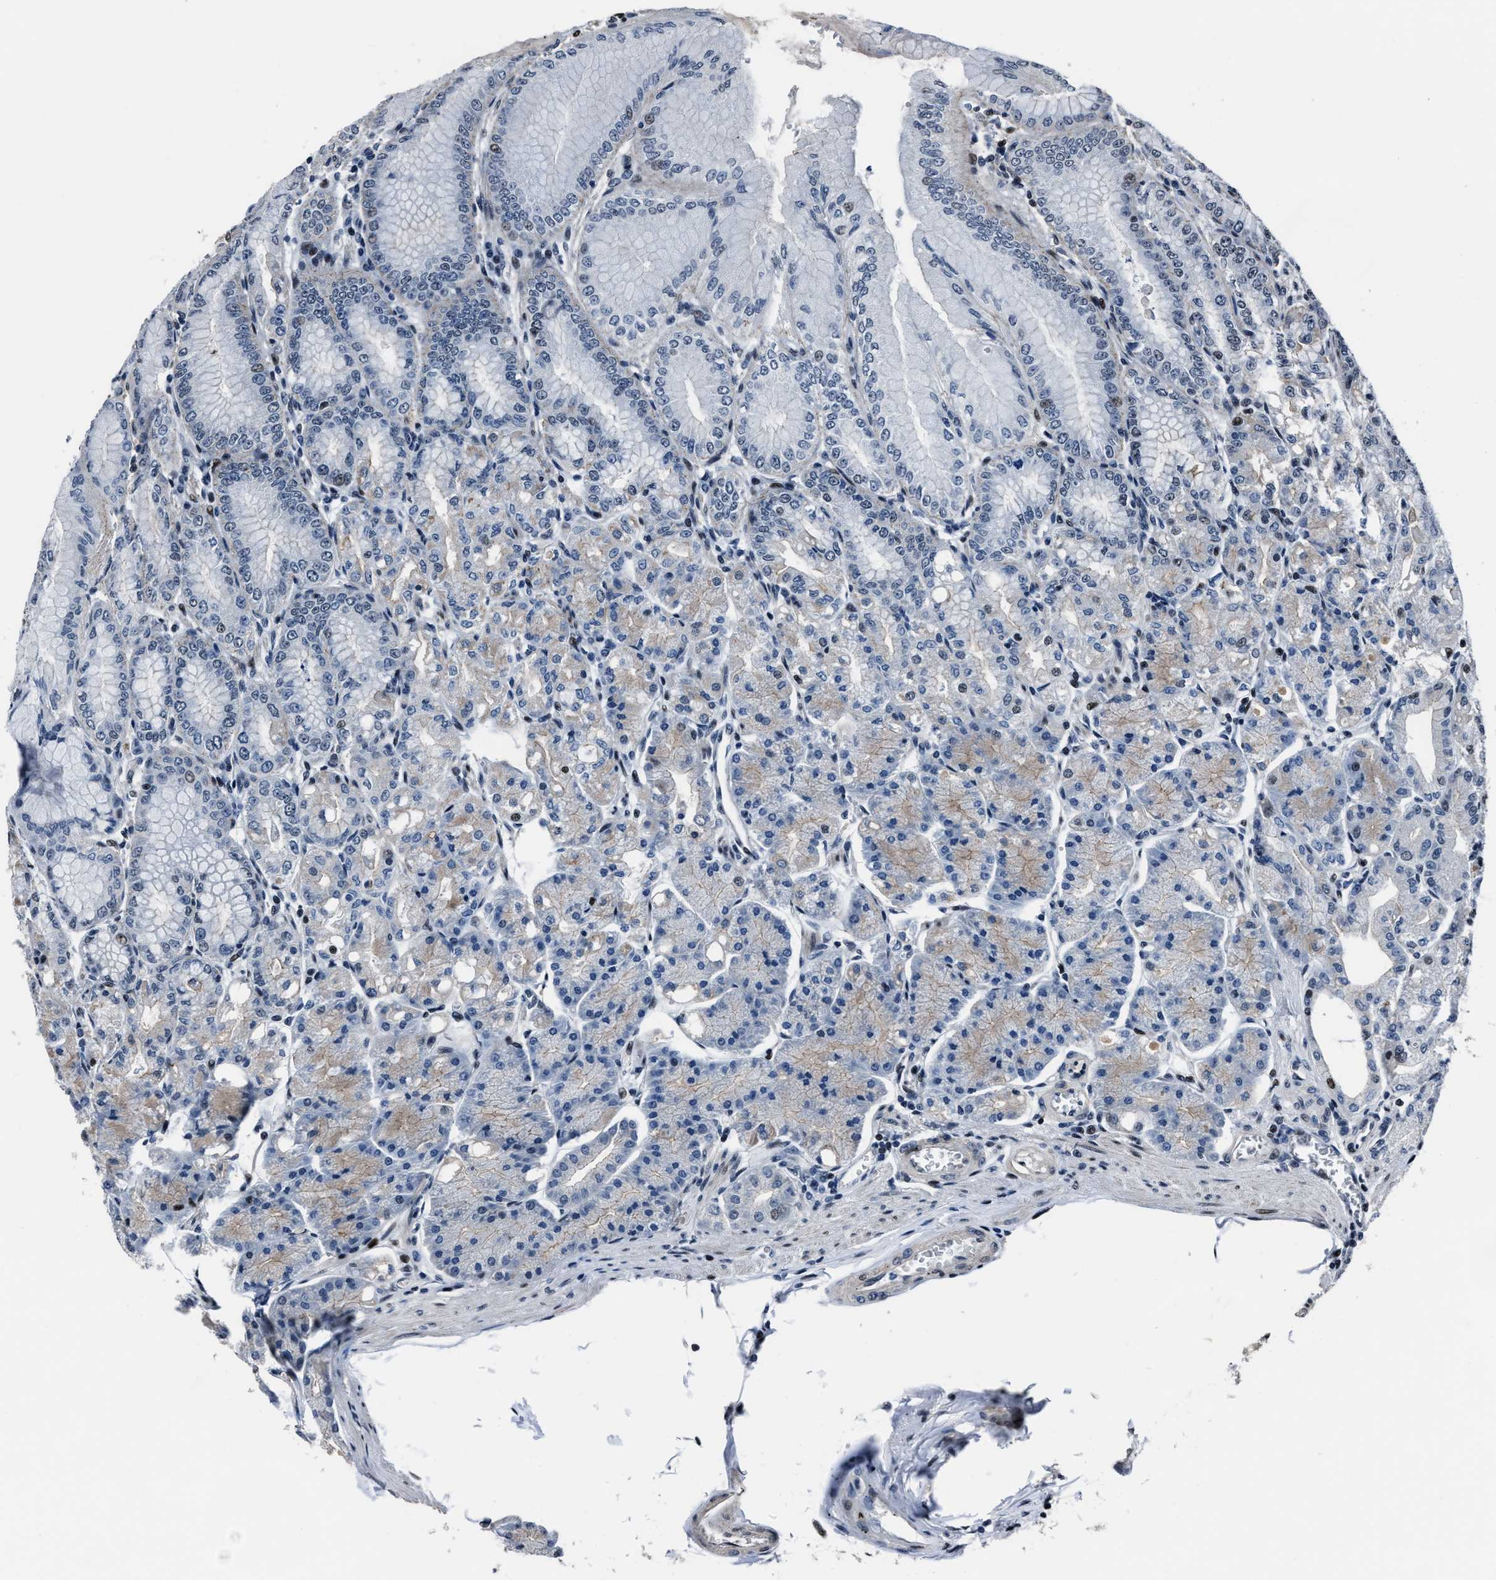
{"staining": {"intensity": "strong", "quantity": "<25%", "location": "cytoplasmic/membranous,nuclear"}, "tissue": "stomach", "cell_type": "Glandular cells", "image_type": "normal", "snomed": [{"axis": "morphology", "description": "Normal tissue, NOS"}, {"axis": "topography", "description": "Stomach, lower"}], "caption": "Immunohistochemistry of unremarkable human stomach demonstrates medium levels of strong cytoplasmic/membranous,nuclear expression in about <25% of glandular cells.", "gene": "PPIE", "patient": {"sex": "male", "age": 71}}